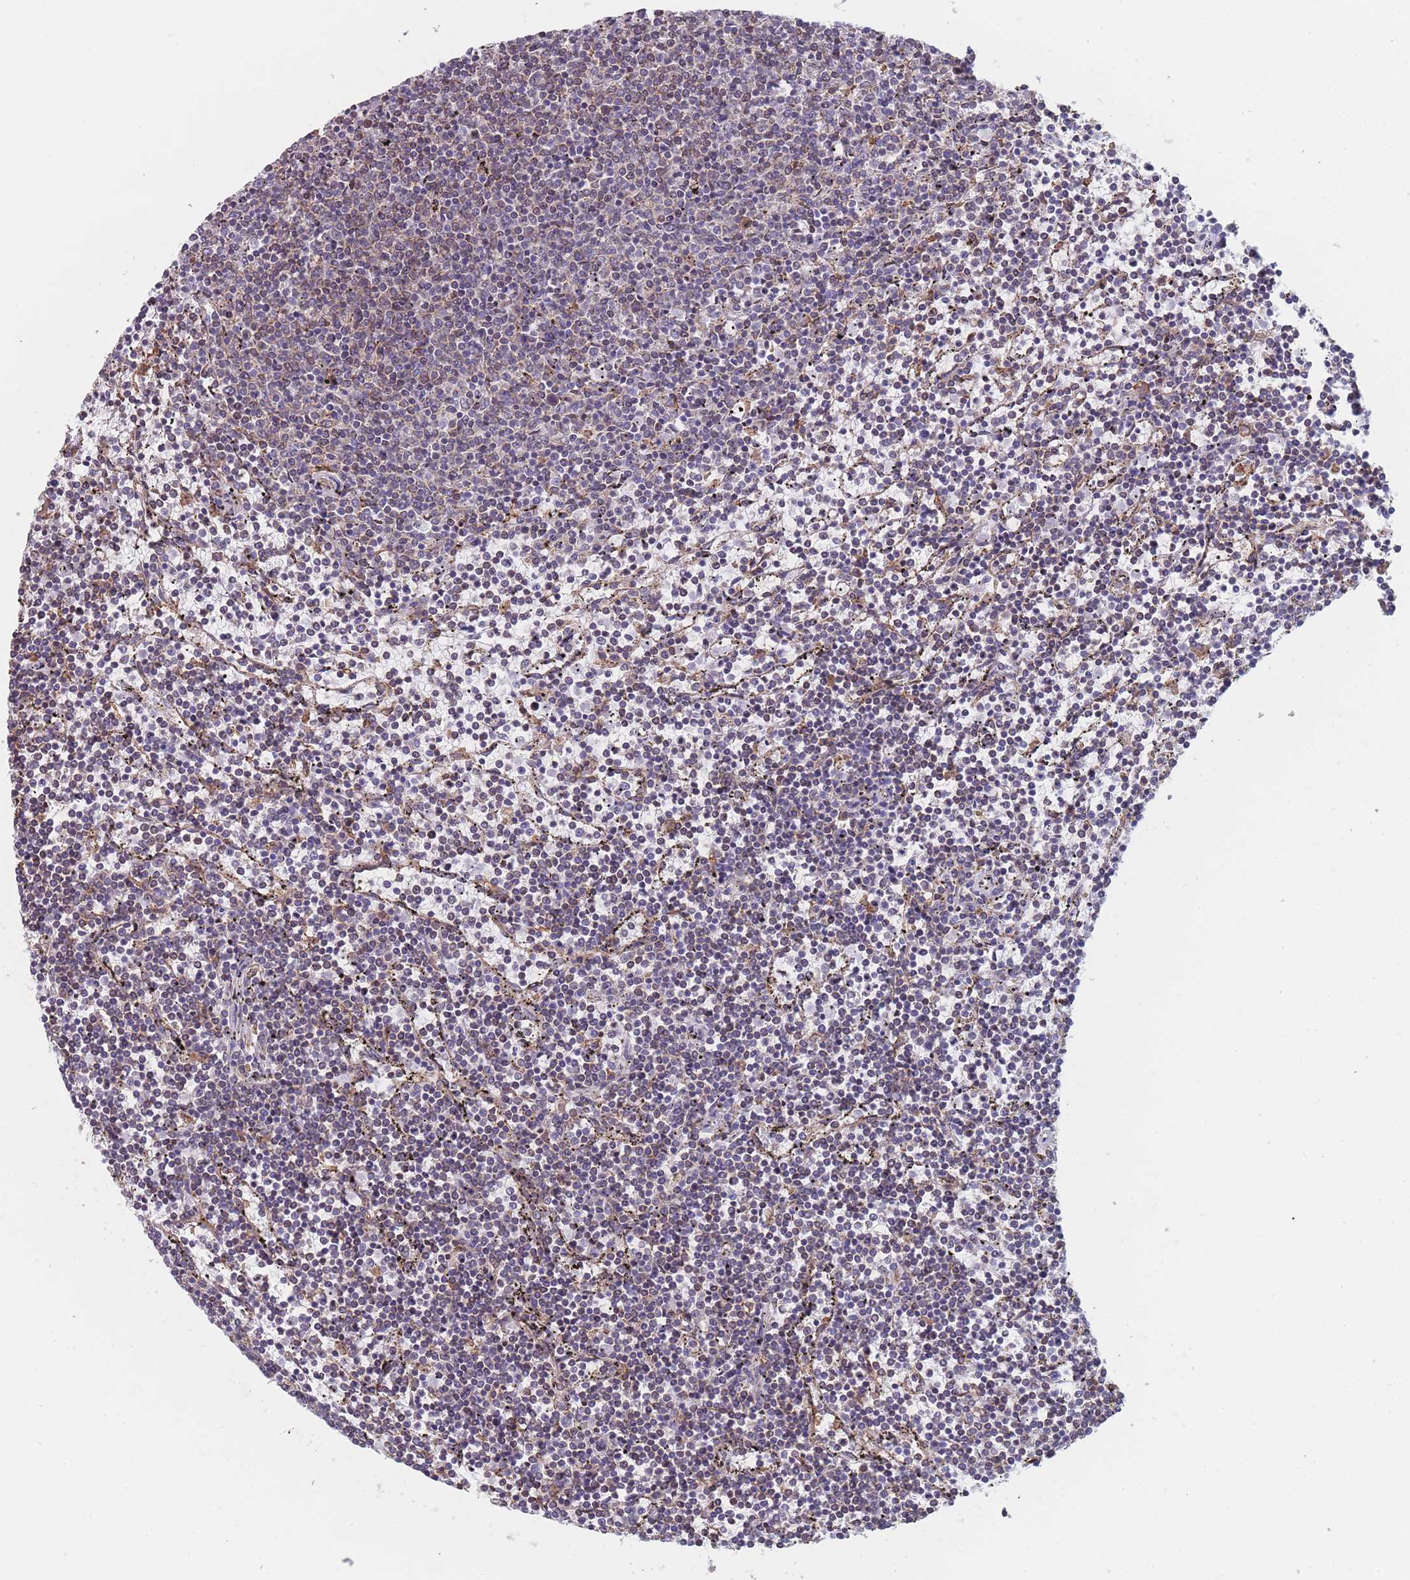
{"staining": {"intensity": "negative", "quantity": "none", "location": "none"}, "tissue": "lymphoma", "cell_type": "Tumor cells", "image_type": "cancer", "snomed": [{"axis": "morphology", "description": "Malignant lymphoma, non-Hodgkin's type, Low grade"}, {"axis": "topography", "description": "Spleen"}], "caption": "Protein analysis of lymphoma exhibits no significant staining in tumor cells. Nuclei are stained in blue.", "gene": "OR7C2", "patient": {"sex": "female", "age": 50}}